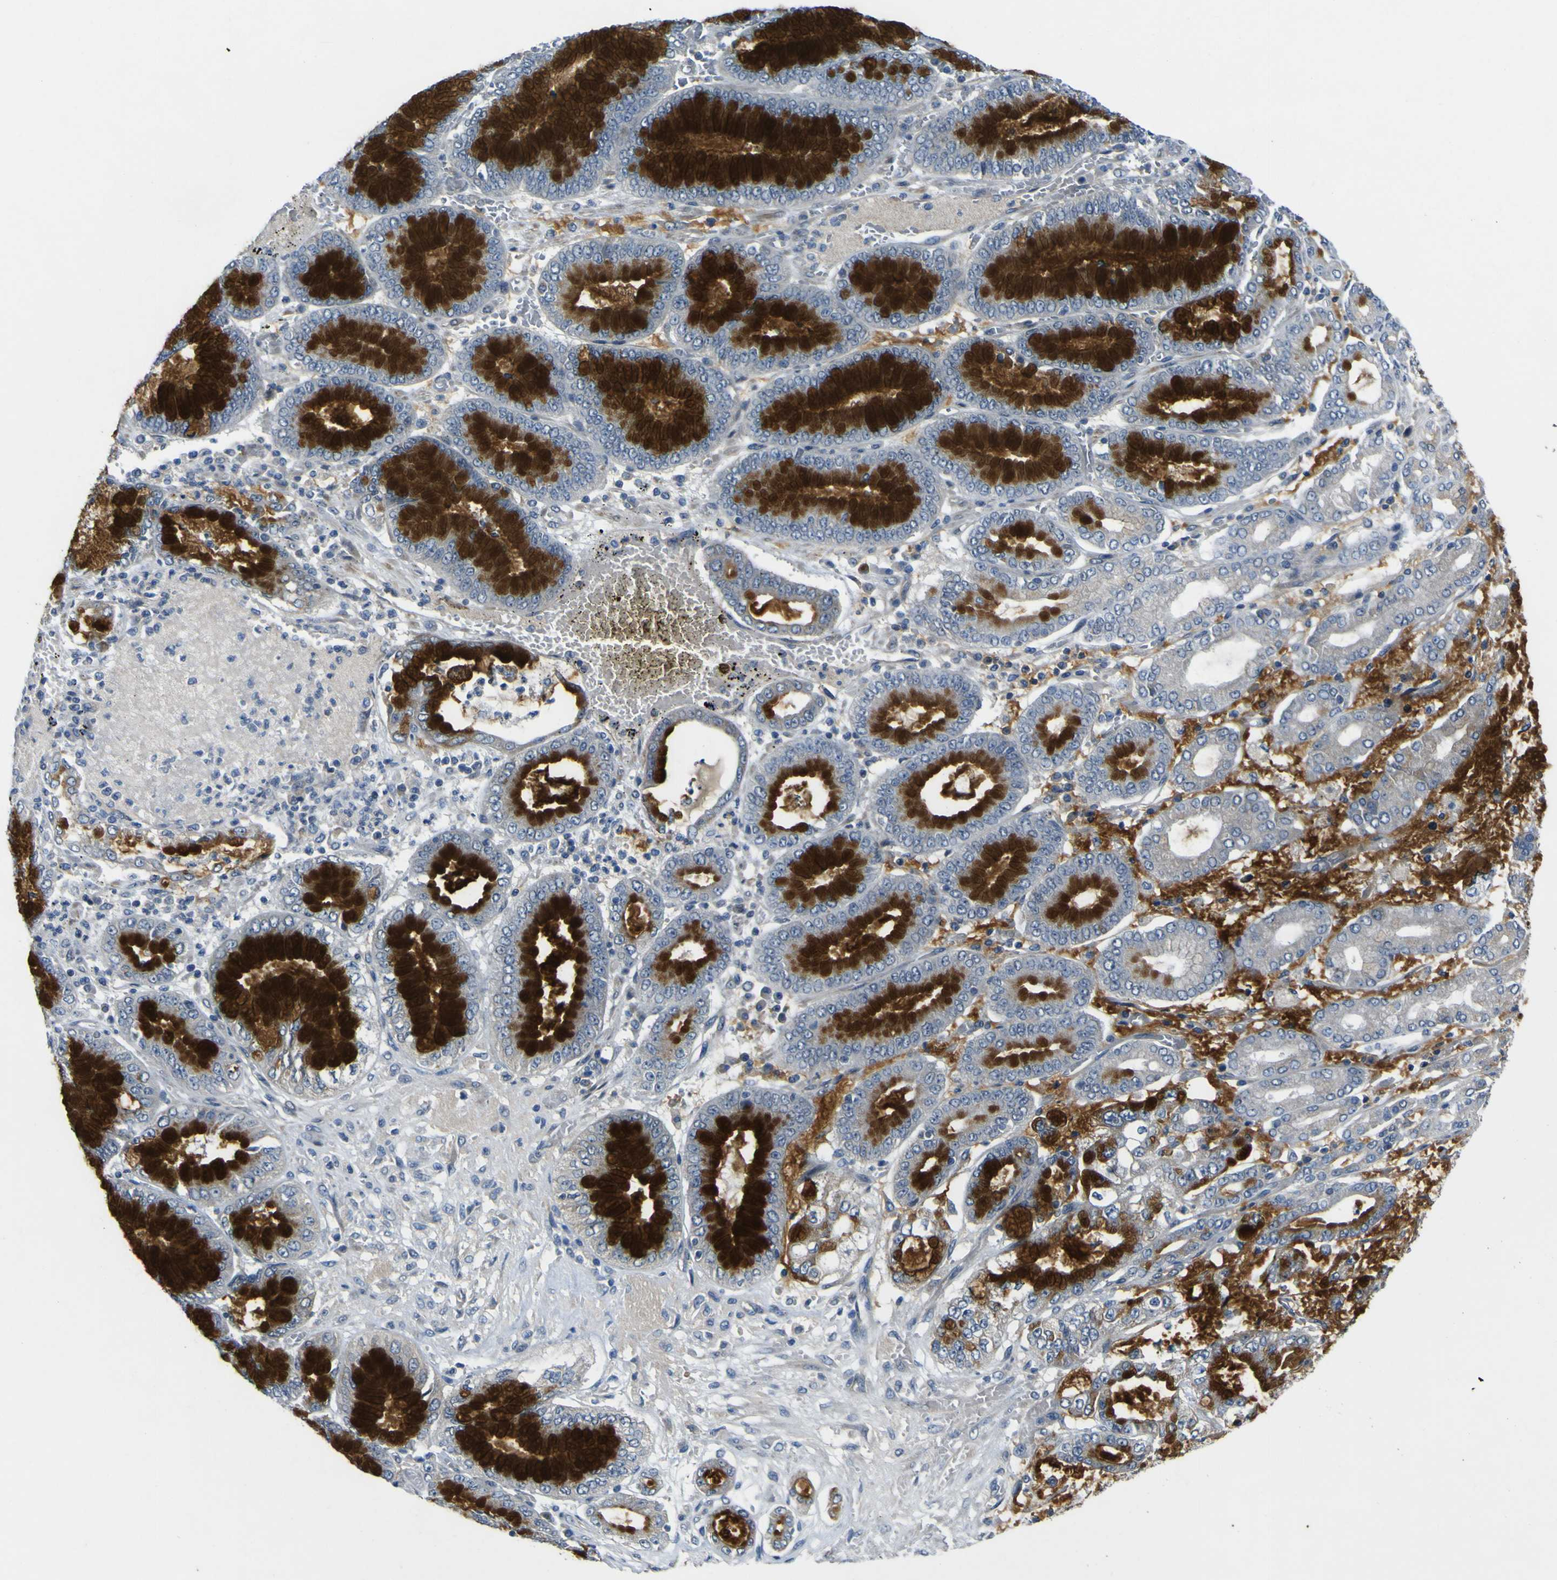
{"staining": {"intensity": "strong", "quantity": ">75%", "location": "cytoplasmic/membranous"}, "tissue": "stomach cancer", "cell_type": "Tumor cells", "image_type": "cancer", "snomed": [{"axis": "morphology", "description": "Normal tissue, NOS"}, {"axis": "morphology", "description": "Adenocarcinoma, NOS"}, {"axis": "topography", "description": "Stomach, upper"}, {"axis": "topography", "description": "Stomach"}], "caption": "Stomach cancer (adenocarcinoma) was stained to show a protein in brown. There is high levels of strong cytoplasmic/membranous expression in approximately >75% of tumor cells. The protein of interest is shown in brown color, while the nuclei are stained blue.", "gene": "LDLR", "patient": {"sex": "male", "age": 76}}